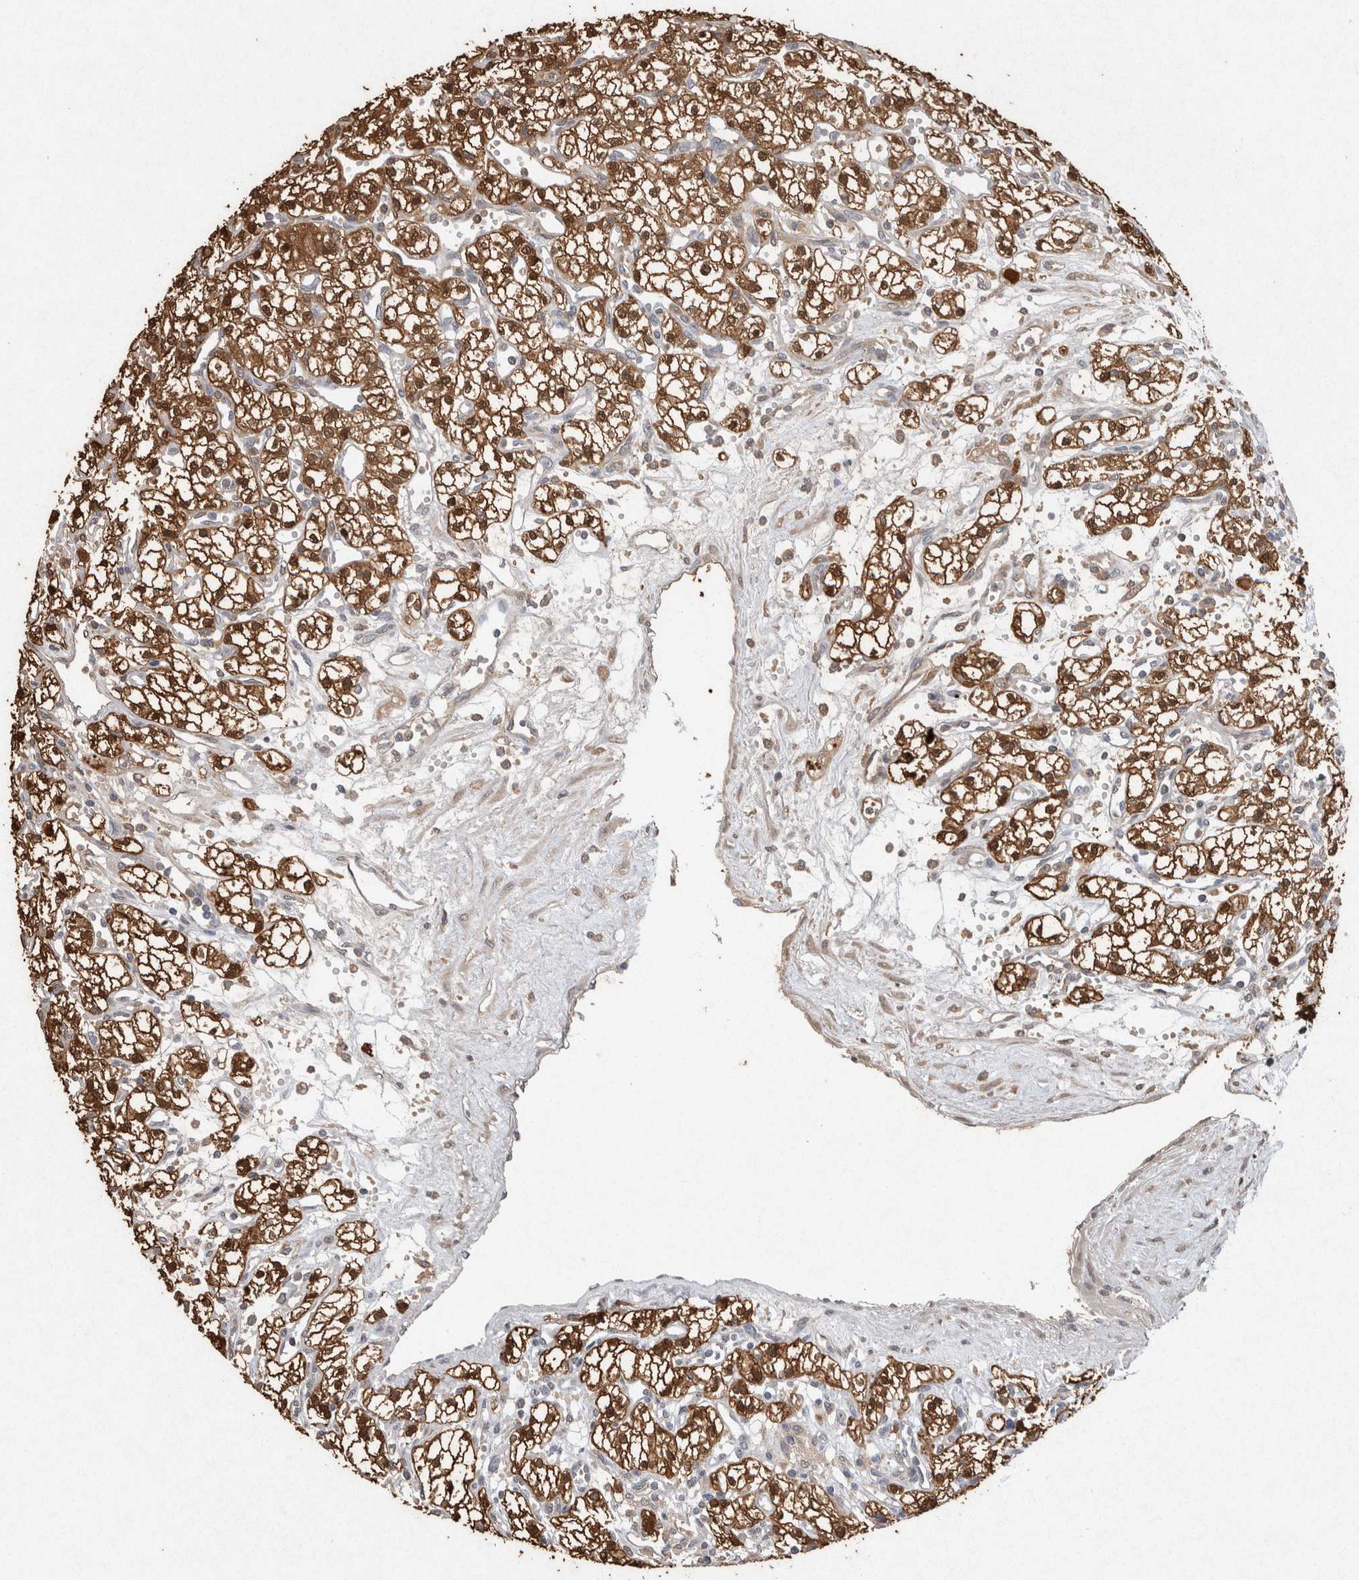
{"staining": {"intensity": "moderate", "quantity": ">75%", "location": "cytoplasmic/membranous,nuclear"}, "tissue": "renal cancer", "cell_type": "Tumor cells", "image_type": "cancer", "snomed": [{"axis": "morphology", "description": "Normal tissue, NOS"}, {"axis": "morphology", "description": "Adenocarcinoma, NOS"}, {"axis": "topography", "description": "Kidney"}], "caption": "IHC image of neoplastic tissue: human adenocarcinoma (renal) stained using immunohistochemistry (IHC) demonstrates medium levels of moderate protein expression localized specifically in the cytoplasmic/membranous and nuclear of tumor cells, appearing as a cytoplasmic/membranous and nuclear brown color.", "gene": "FABP7", "patient": {"sex": "male", "age": 59}}